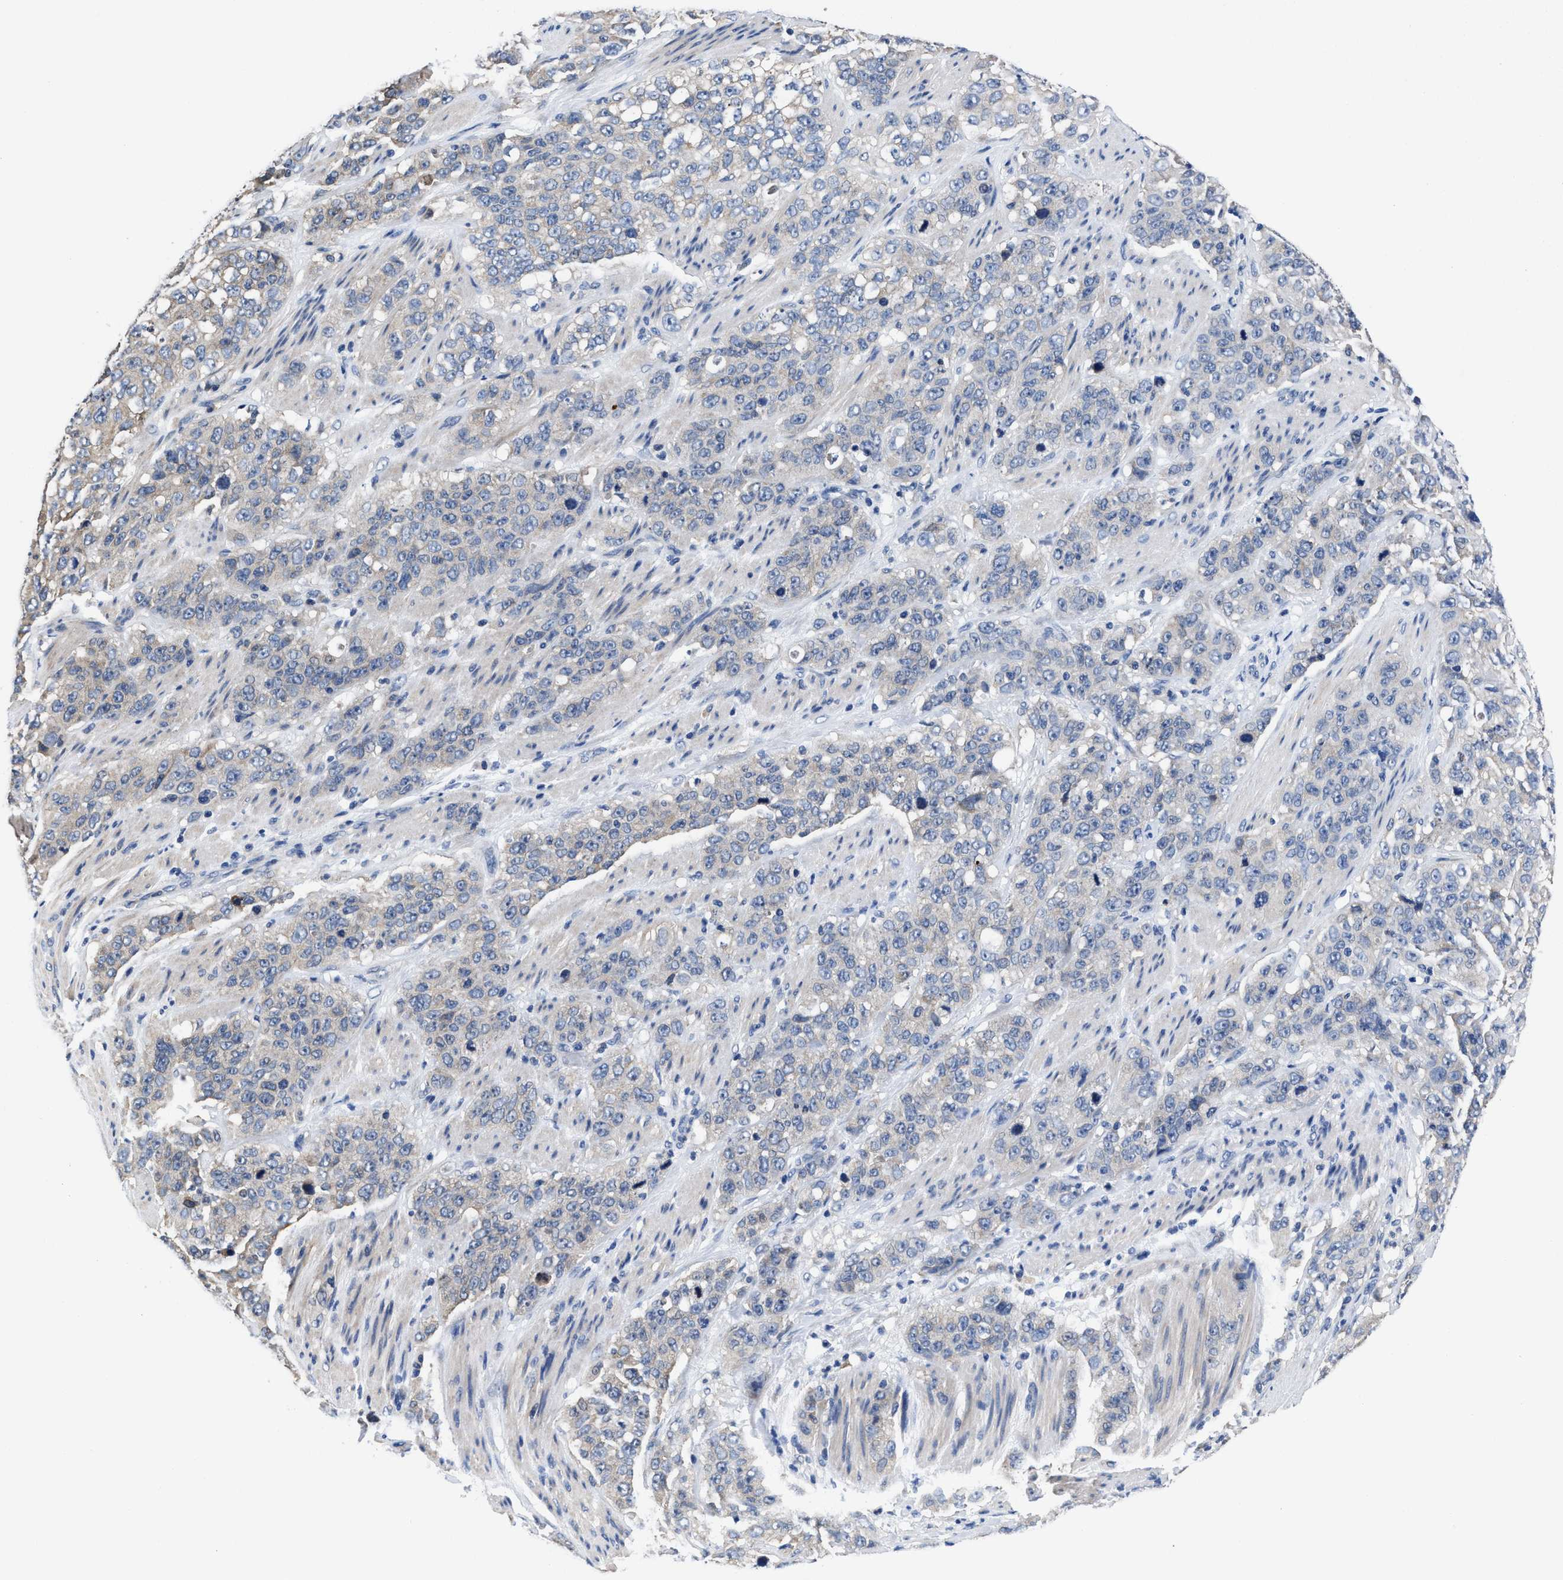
{"staining": {"intensity": "negative", "quantity": "none", "location": "none"}, "tissue": "stomach cancer", "cell_type": "Tumor cells", "image_type": "cancer", "snomed": [{"axis": "morphology", "description": "Adenocarcinoma, NOS"}, {"axis": "topography", "description": "Stomach"}], "caption": "Micrograph shows no significant protein positivity in tumor cells of stomach cancer (adenocarcinoma).", "gene": "HOOK1", "patient": {"sex": "male", "age": 48}}